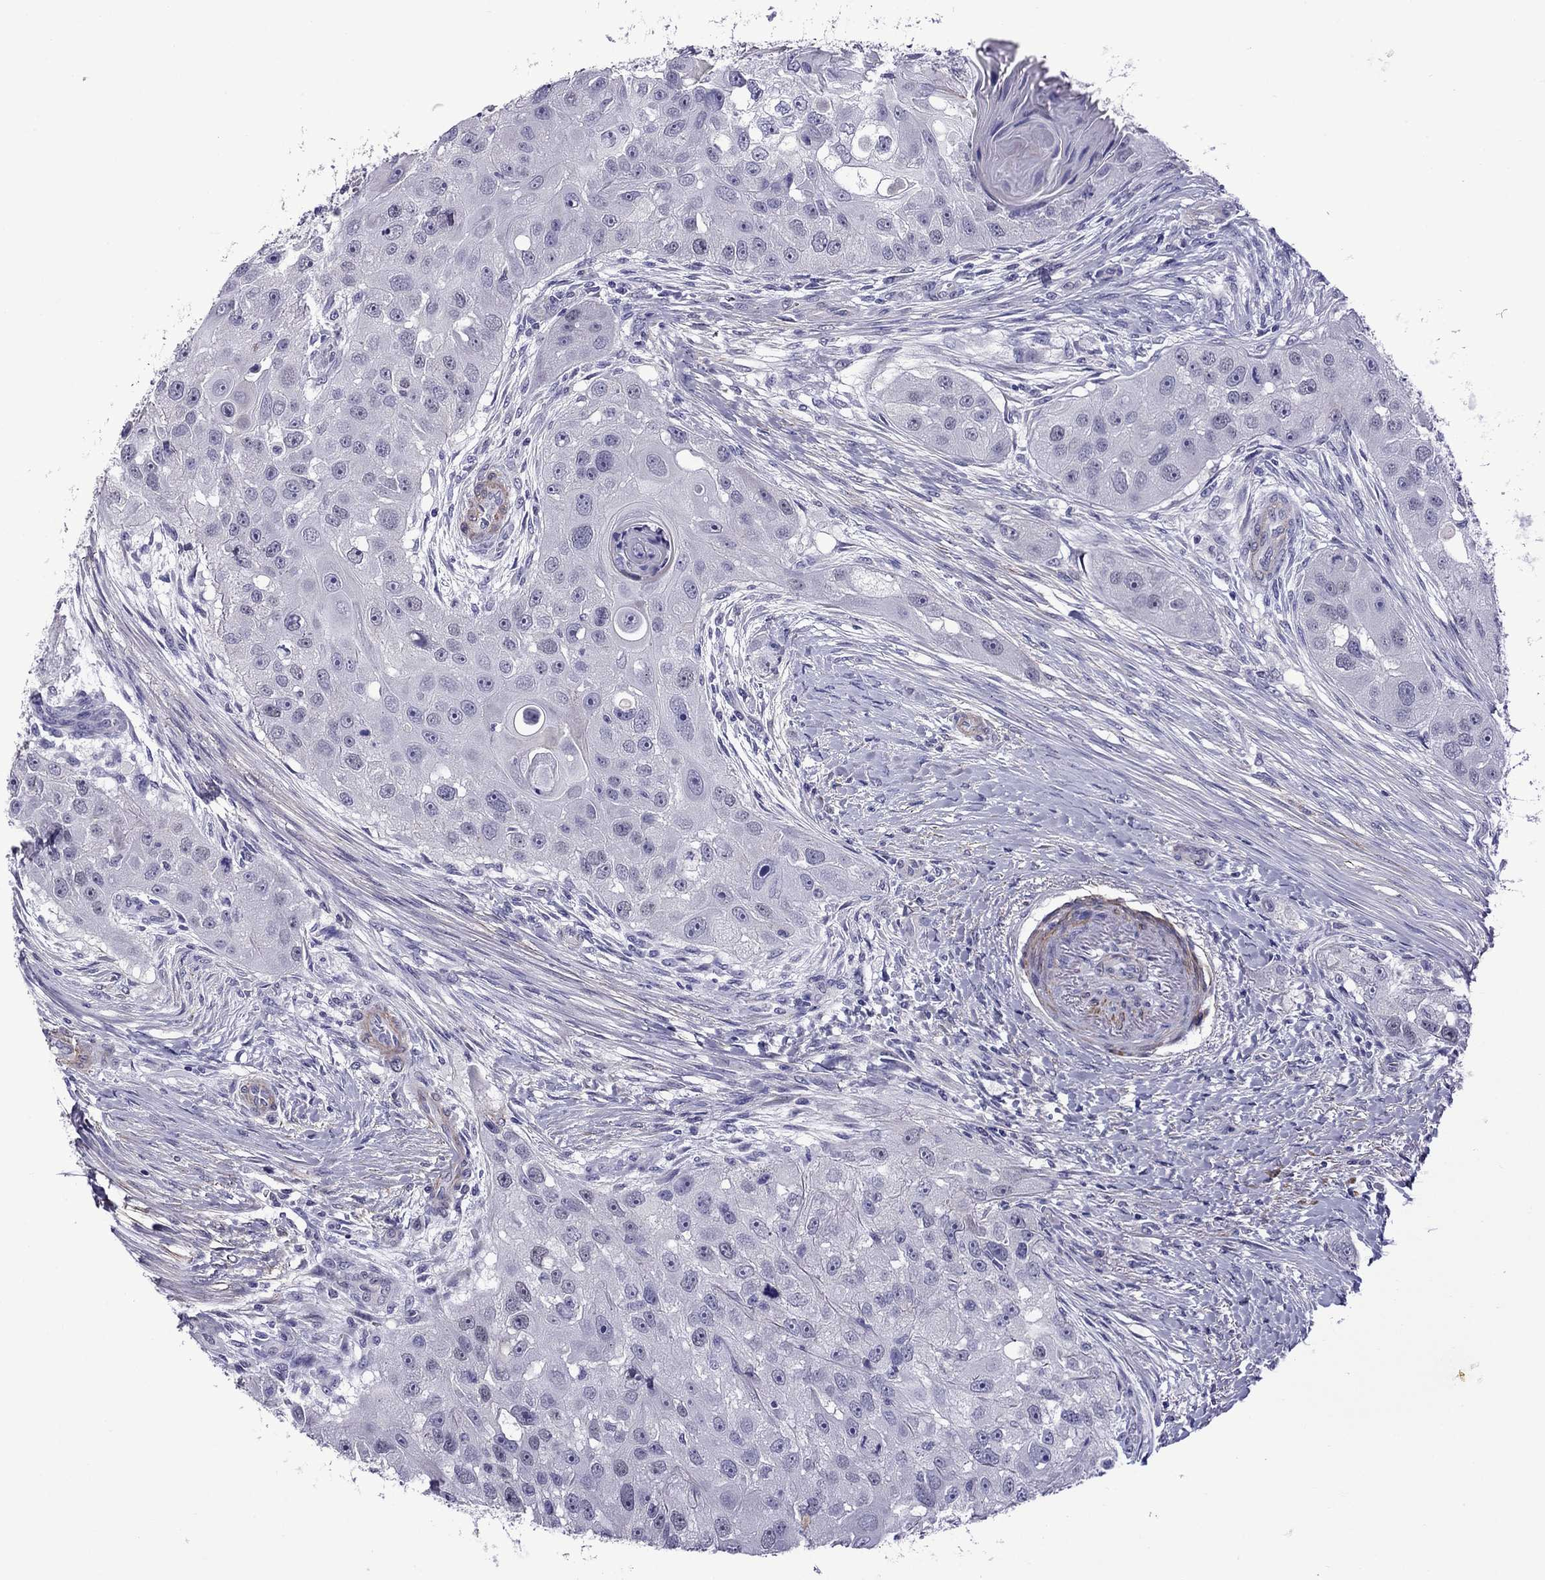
{"staining": {"intensity": "negative", "quantity": "none", "location": "none"}, "tissue": "head and neck cancer", "cell_type": "Tumor cells", "image_type": "cancer", "snomed": [{"axis": "morphology", "description": "Normal tissue, NOS"}, {"axis": "morphology", "description": "Squamous cell carcinoma, NOS"}, {"axis": "topography", "description": "Skeletal muscle"}, {"axis": "topography", "description": "Head-Neck"}], "caption": "Human squamous cell carcinoma (head and neck) stained for a protein using immunohistochemistry shows no expression in tumor cells.", "gene": "CHRNA5", "patient": {"sex": "male", "age": 51}}